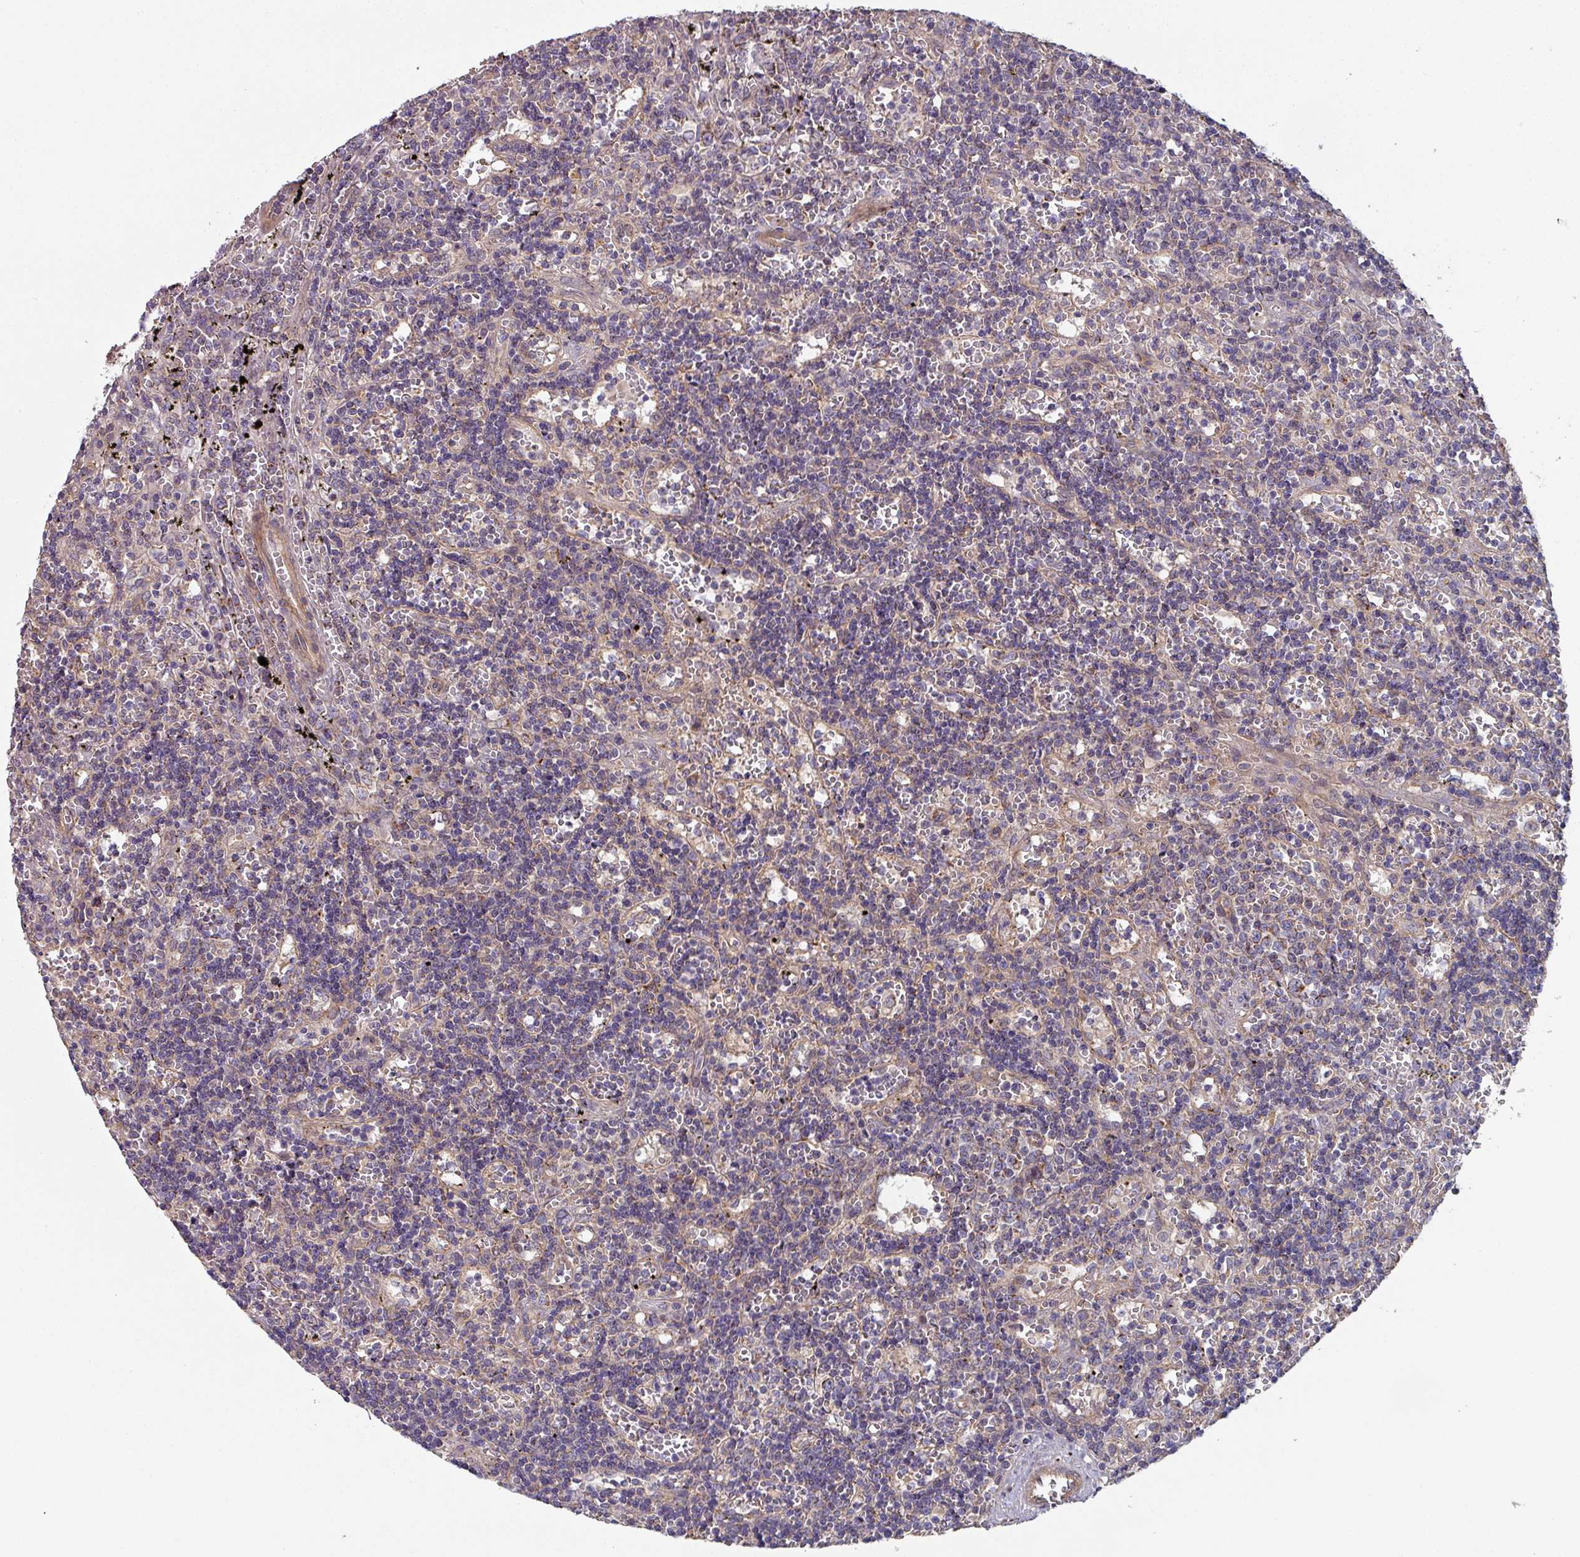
{"staining": {"intensity": "negative", "quantity": "none", "location": "none"}, "tissue": "lymphoma", "cell_type": "Tumor cells", "image_type": "cancer", "snomed": [{"axis": "morphology", "description": "Malignant lymphoma, non-Hodgkin's type, Low grade"}, {"axis": "topography", "description": "Spleen"}], "caption": "A photomicrograph of human lymphoma is negative for staining in tumor cells.", "gene": "DCAF12L2", "patient": {"sex": "male", "age": 60}}